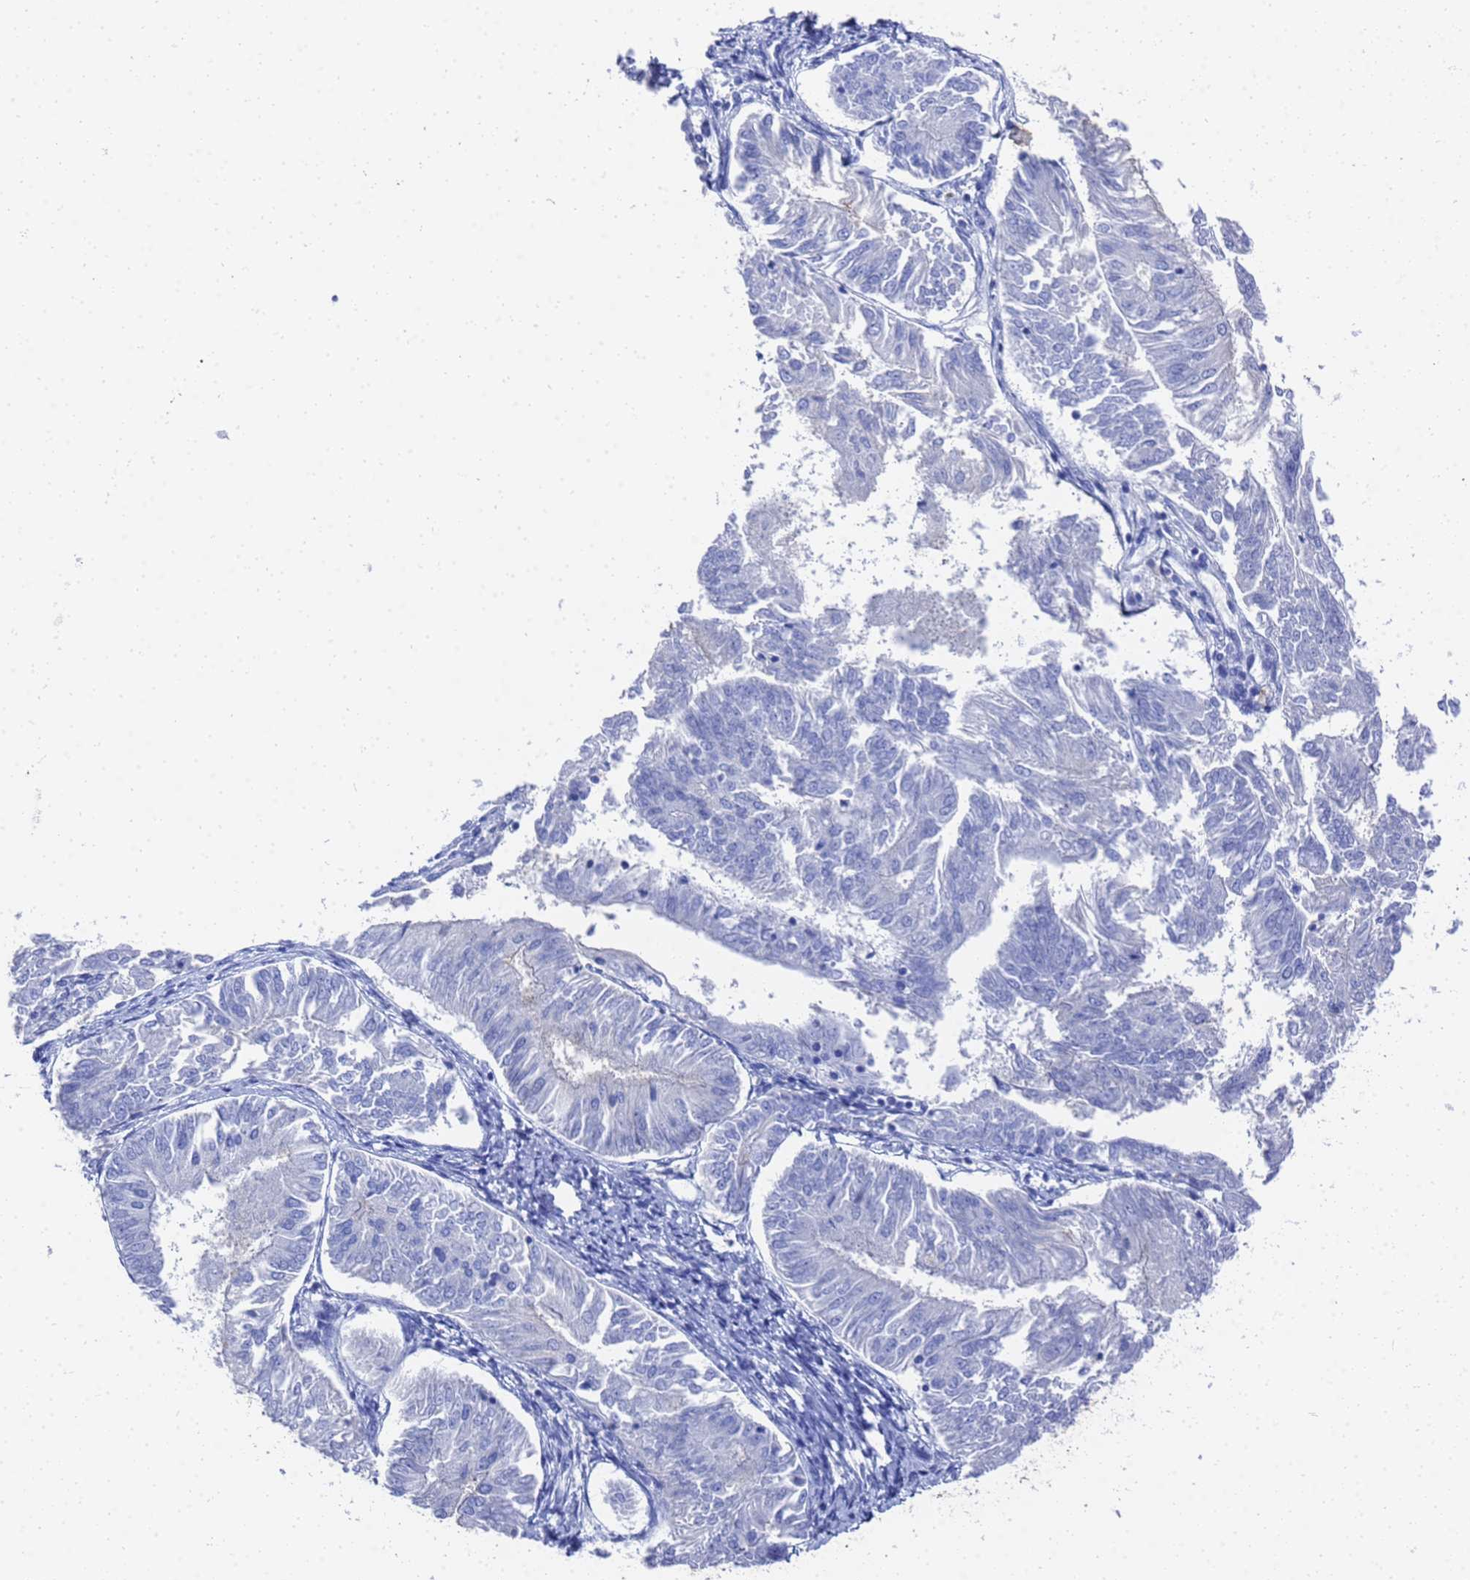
{"staining": {"intensity": "negative", "quantity": "none", "location": "none"}, "tissue": "endometrial cancer", "cell_type": "Tumor cells", "image_type": "cancer", "snomed": [{"axis": "morphology", "description": "Adenocarcinoma, NOS"}, {"axis": "topography", "description": "Endometrium"}], "caption": "Image shows no significant protein expression in tumor cells of endometrial adenocarcinoma.", "gene": "GGT1", "patient": {"sex": "female", "age": 58}}